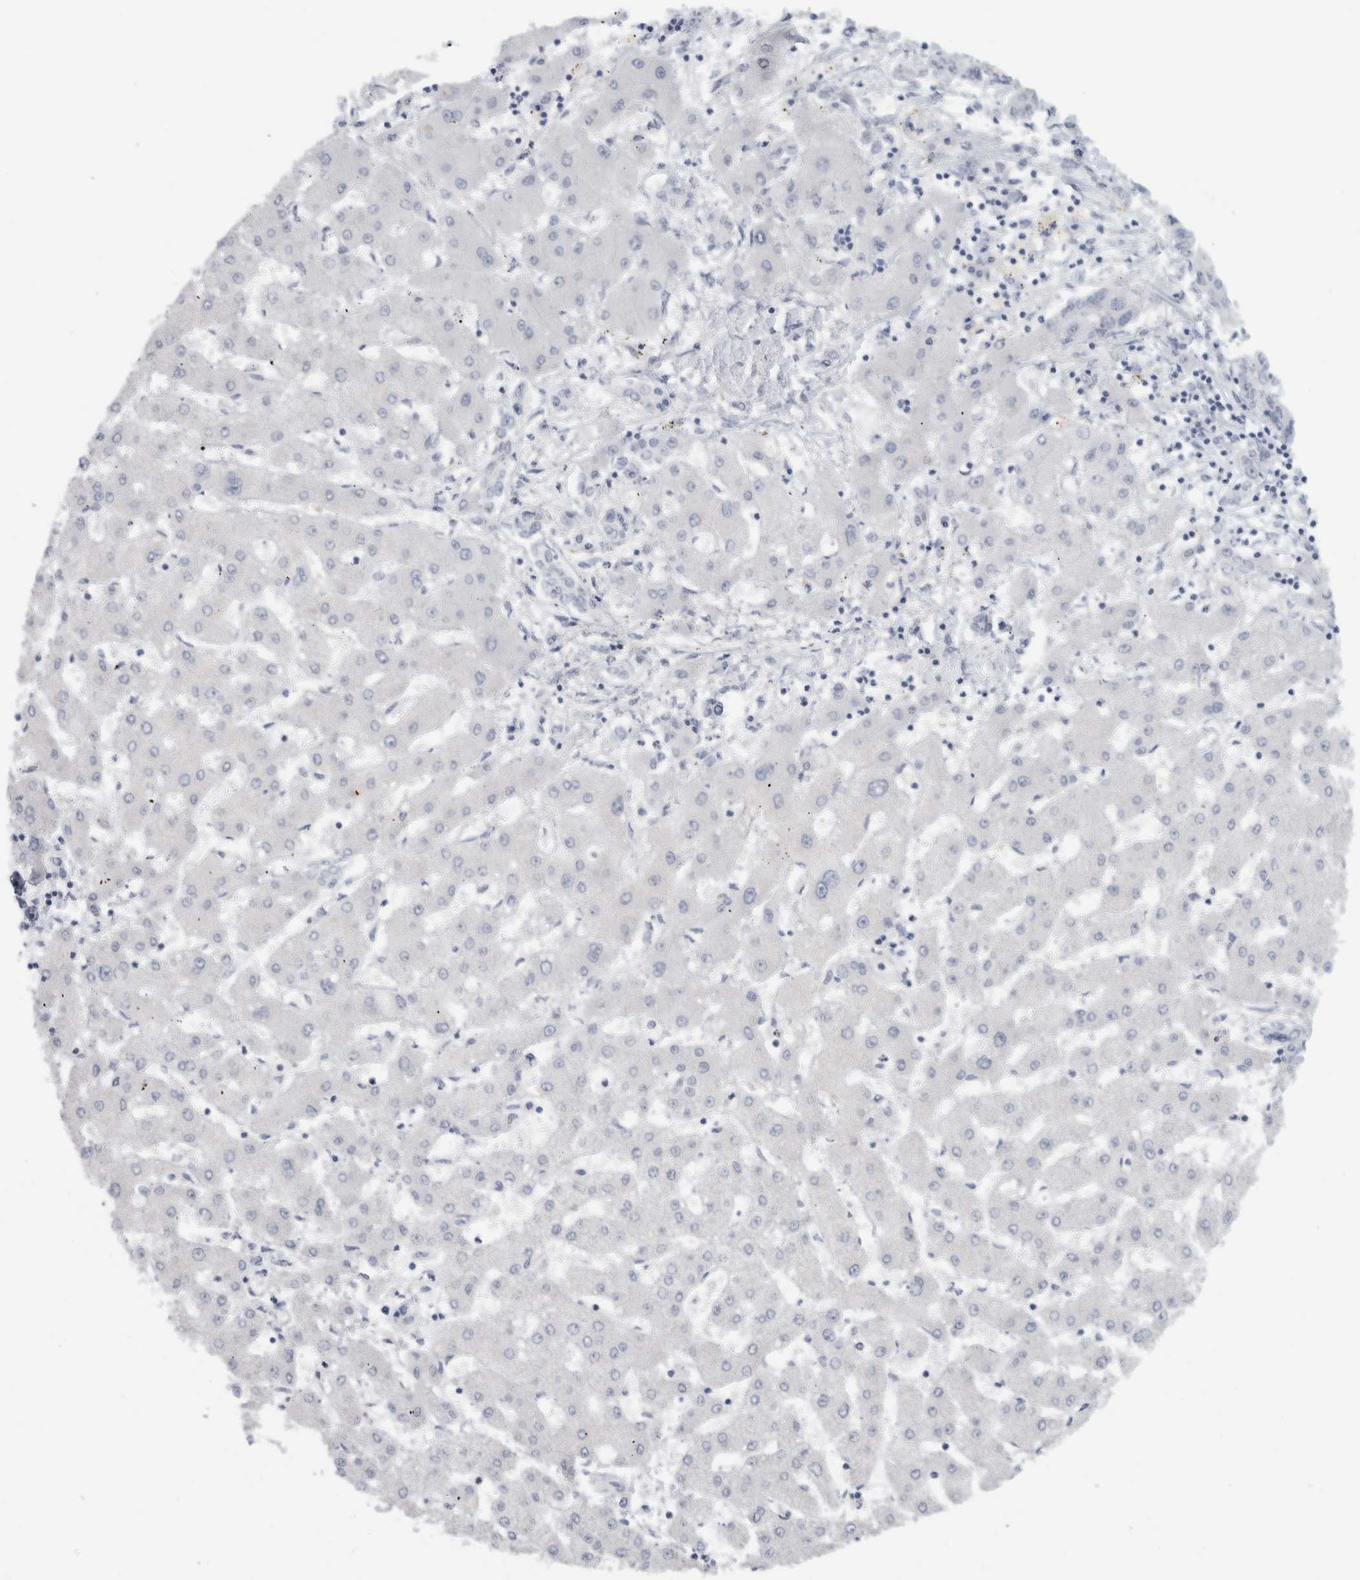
{"staining": {"intensity": "negative", "quantity": "none", "location": "none"}, "tissue": "liver cancer", "cell_type": "Tumor cells", "image_type": "cancer", "snomed": [{"axis": "morphology", "description": "Cholangiocarcinoma"}, {"axis": "topography", "description": "Liver"}], "caption": "The IHC image has no significant positivity in tumor cells of cholangiocarcinoma (liver) tissue. (Brightfield microscopy of DAB (3,3'-diaminobenzidine) immunohistochemistry at high magnification).", "gene": "FMR1NB", "patient": {"sex": "male", "age": 59}}